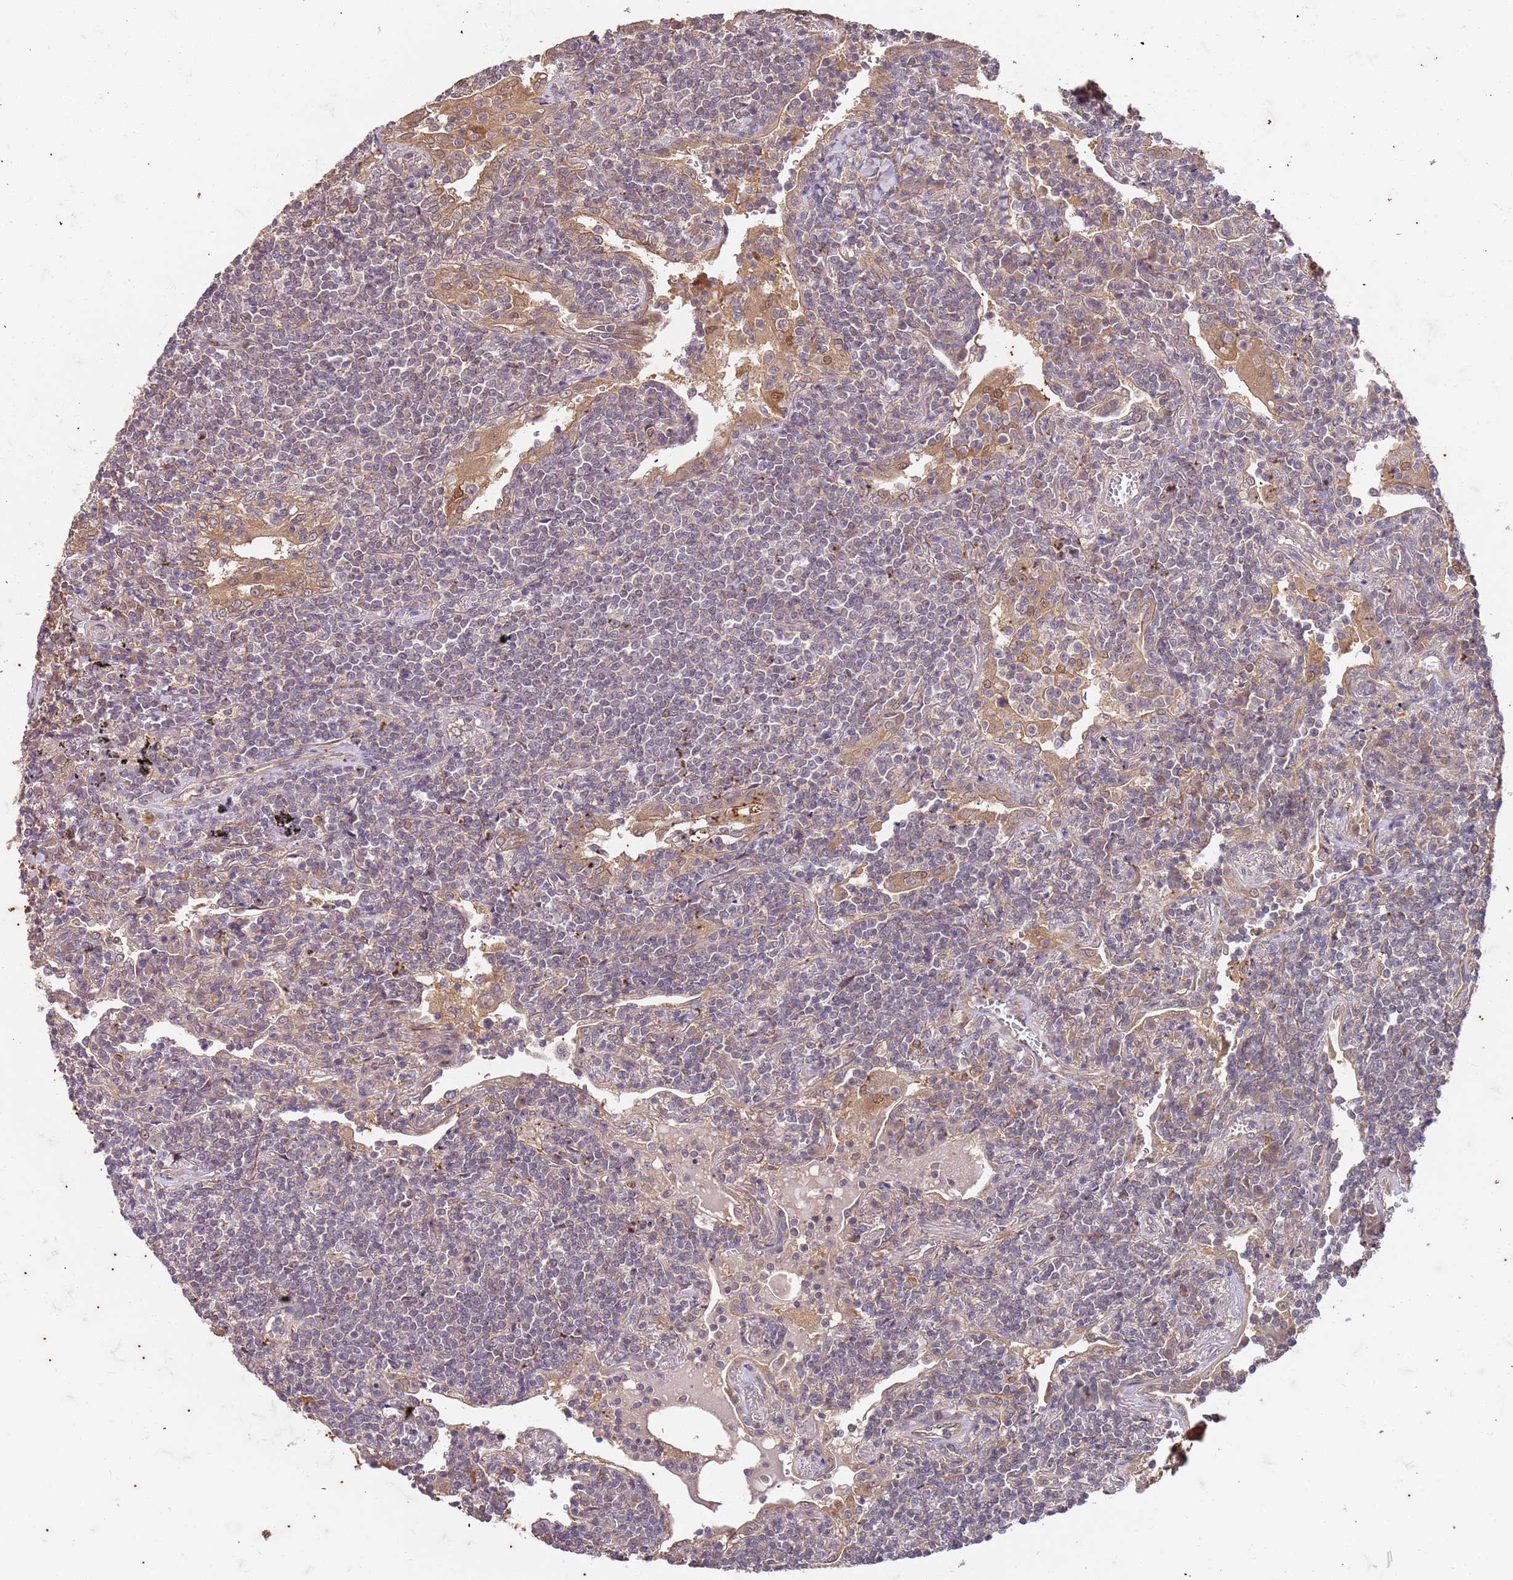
{"staining": {"intensity": "weak", "quantity": "25%-75%", "location": "cytoplasmic/membranous"}, "tissue": "lymphoma", "cell_type": "Tumor cells", "image_type": "cancer", "snomed": [{"axis": "morphology", "description": "Malignant lymphoma, non-Hodgkin's type, Low grade"}, {"axis": "topography", "description": "Lung"}], "caption": "This image demonstrates immunohistochemistry (IHC) staining of human lymphoma, with low weak cytoplasmic/membranous positivity in approximately 25%-75% of tumor cells.", "gene": "UBE3A", "patient": {"sex": "female", "age": 71}}